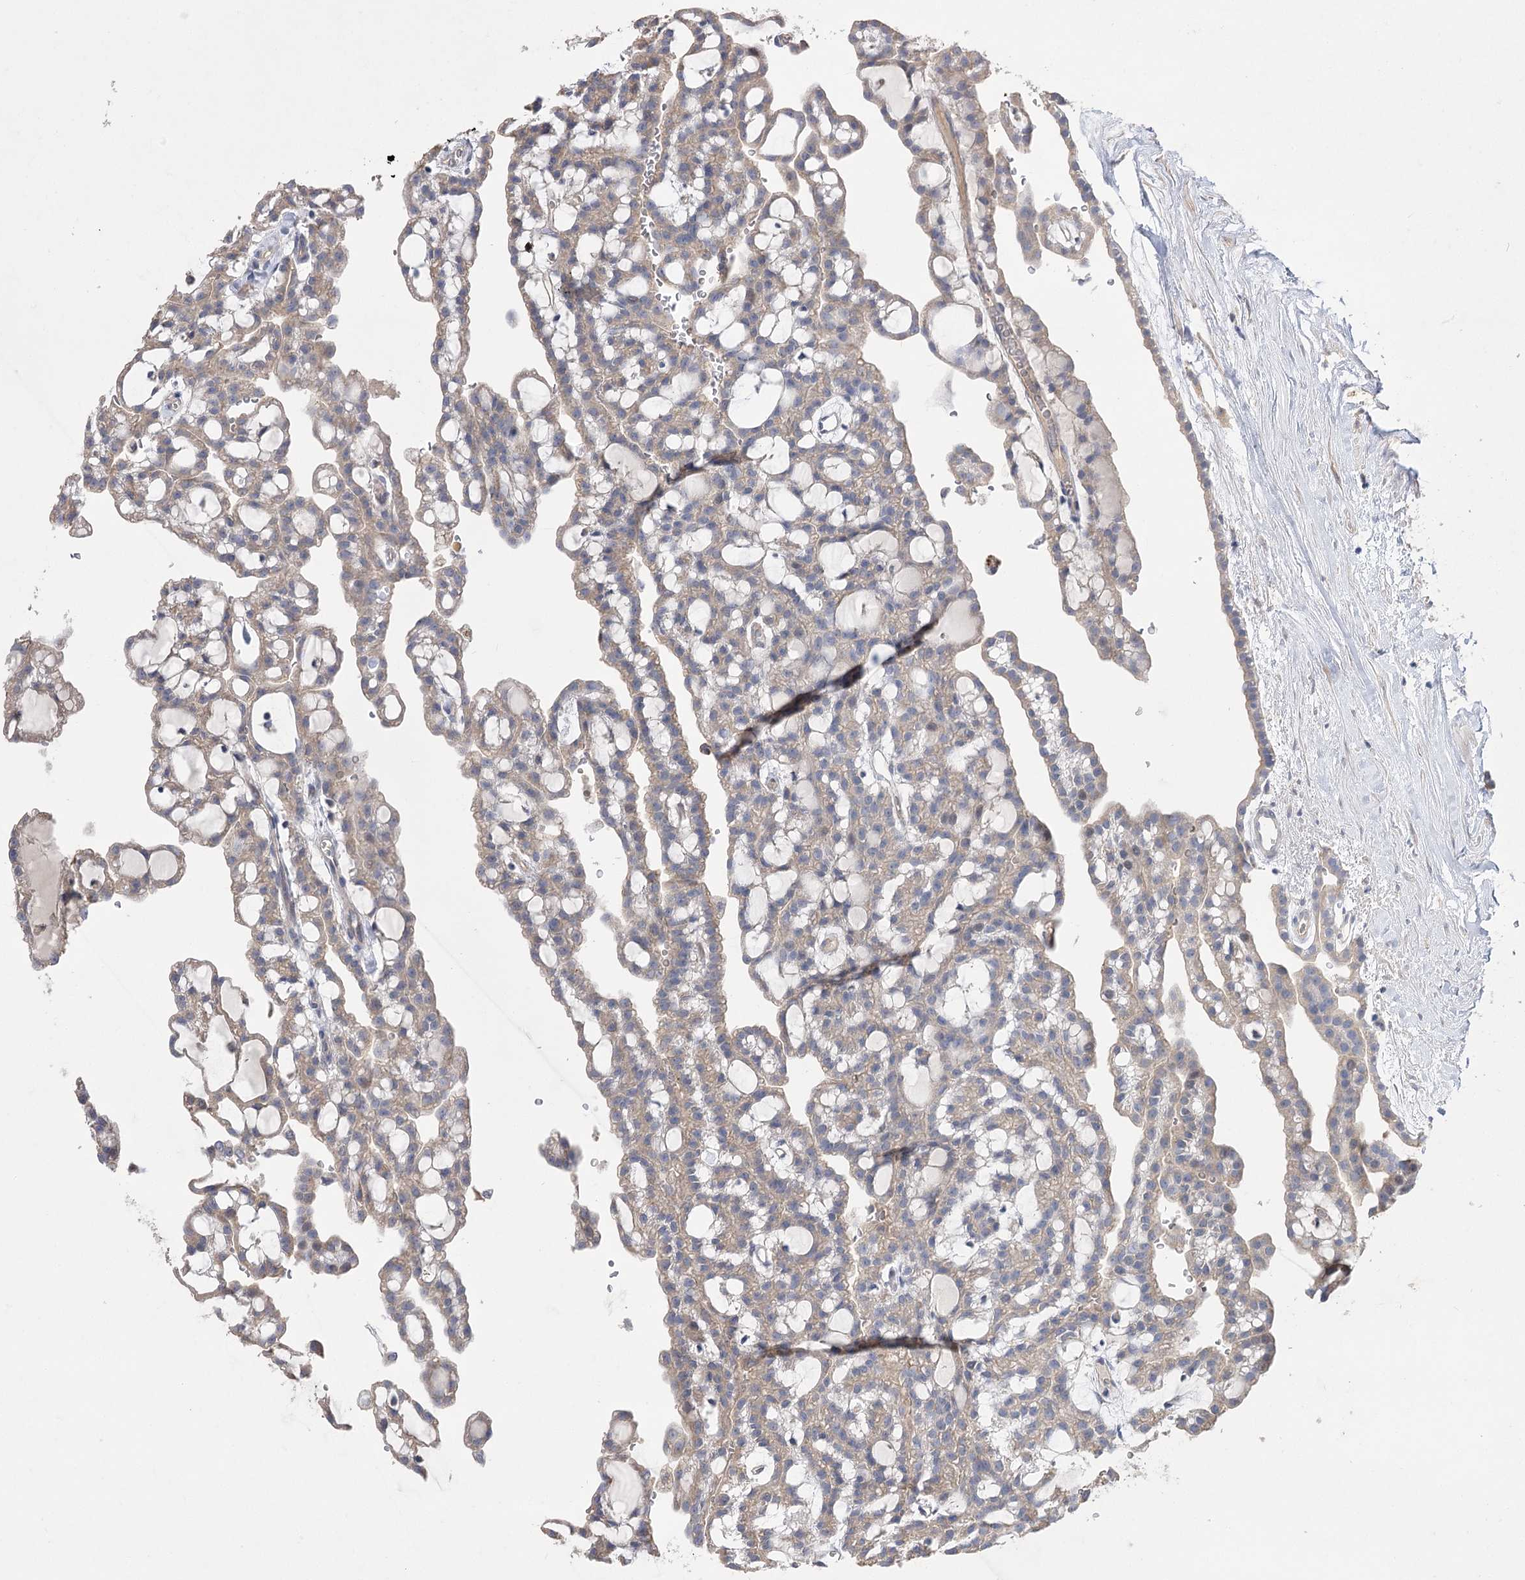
{"staining": {"intensity": "weak", "quantity": "25%-75%", "location": "cytoplasmic/membranous"}, "tissue": "renal cancer", "cell_type": "Tumor cells", "image_type": "cancer", "snomed": [{"axis": "morphology", "description": "Adenocarcinoma, NOS"}, {"axis": "topography", "description": "Kidney"}], "caption": "Adenocarcinoma (renal) tissue exhibits weak cytoplasmic/membranous staining in about 25%-75% of tumor cells, visualized by immunohistochemistry.", "gene": "AURKC", "patient": {"sex": "male", "age": 63}}